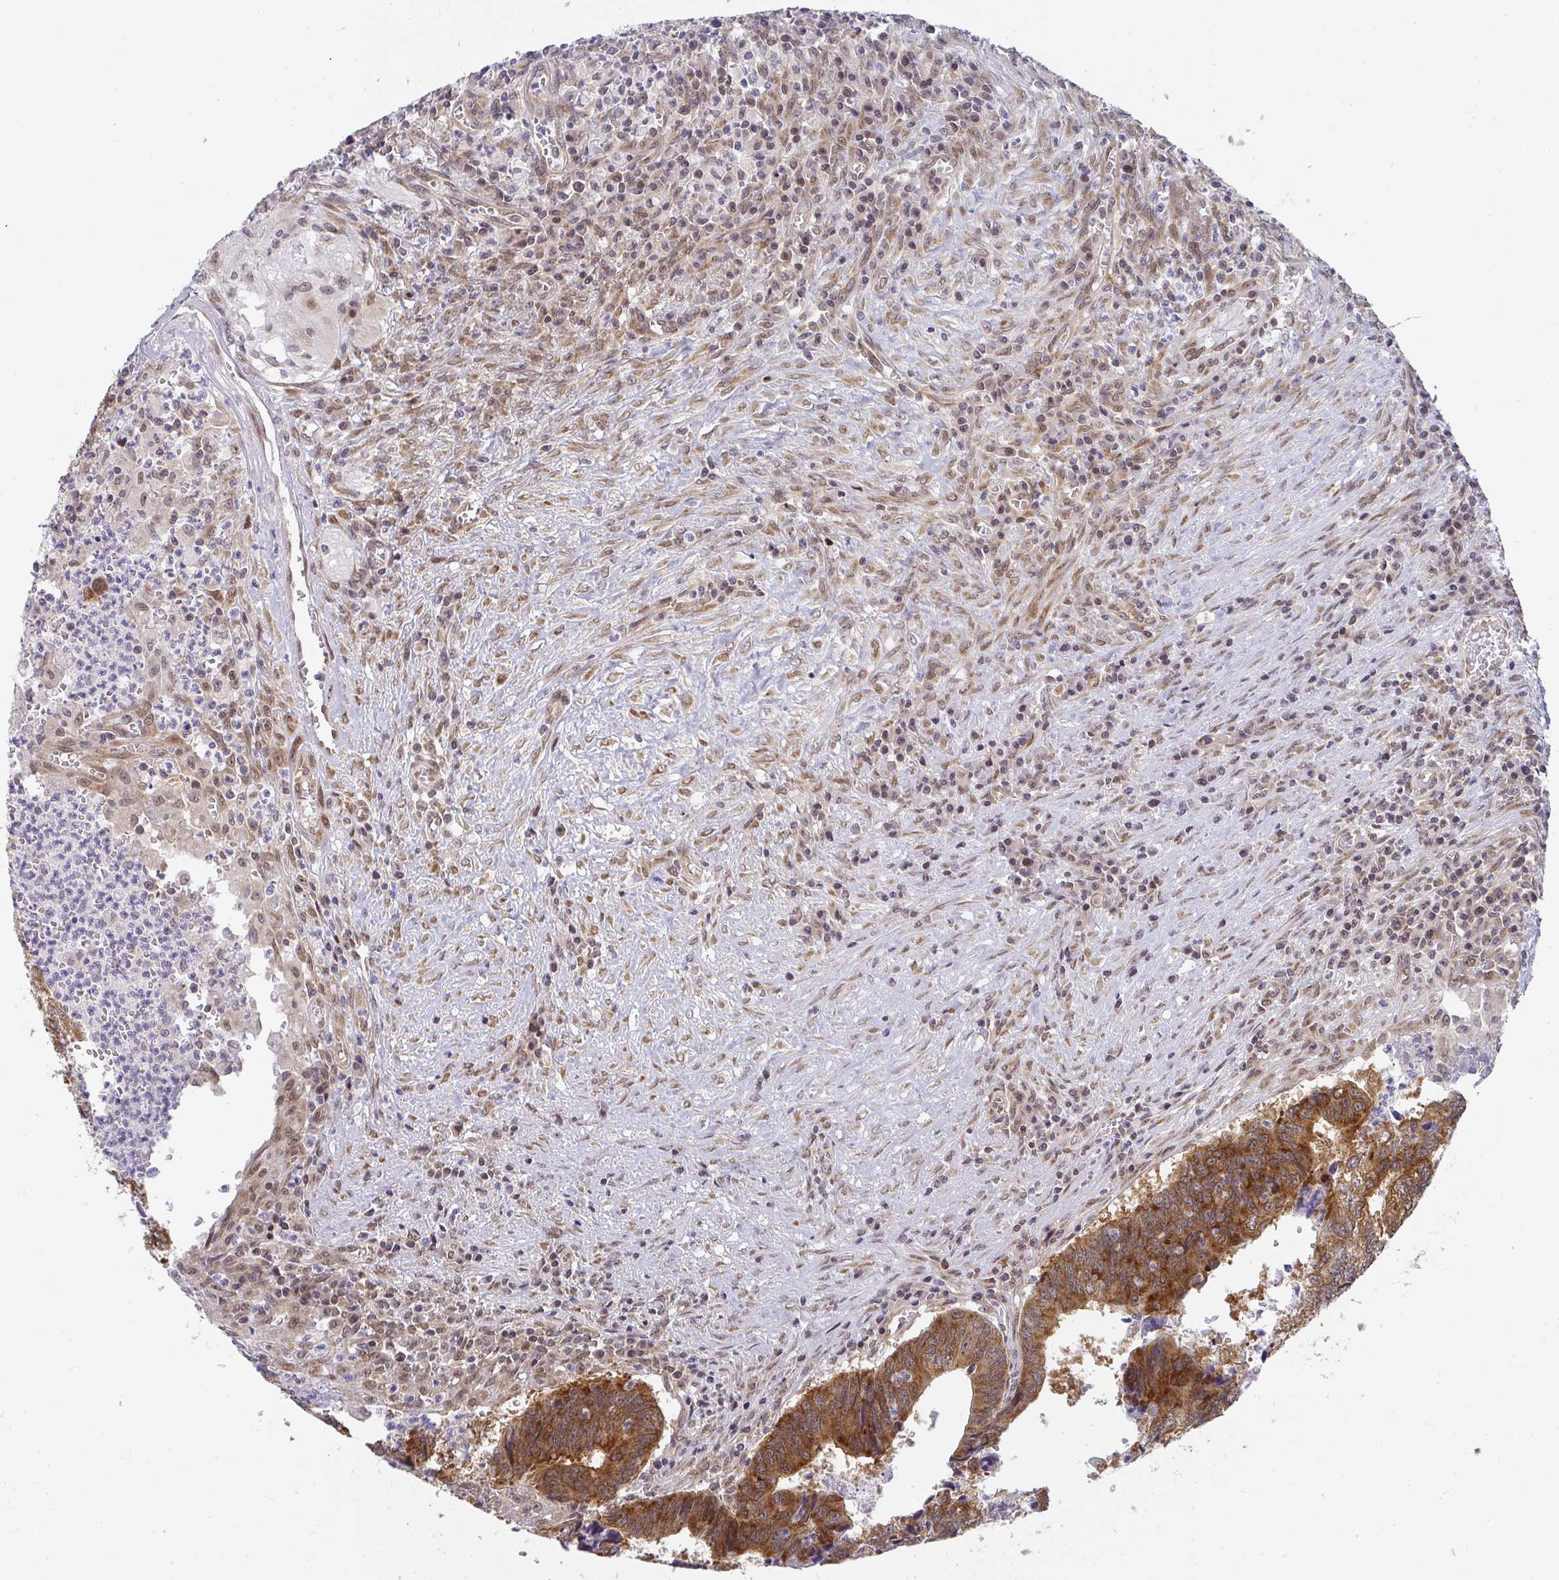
{"staining": {"intensity": "strong", "quantity": ">75%", "location": "cytoplasmic/membranous"}, "tissue": "colorectal cancer", "cell_type": "Tumor cells", "image_type": "cancer", "snomed": [{"axis": "morphology", "description": "Adenocarcinoma, NOS"}, {"axis": "topography", "description": "Colon"}], "caption": "Colorectal adenocarcinoma stained for a protein (brown) reveals strong cytoplasmic/membranous positive expression in approximately >75% of tumor cells.", "gene": "SYNCRIP", "patient": {"sex": "male", "age": 86}}